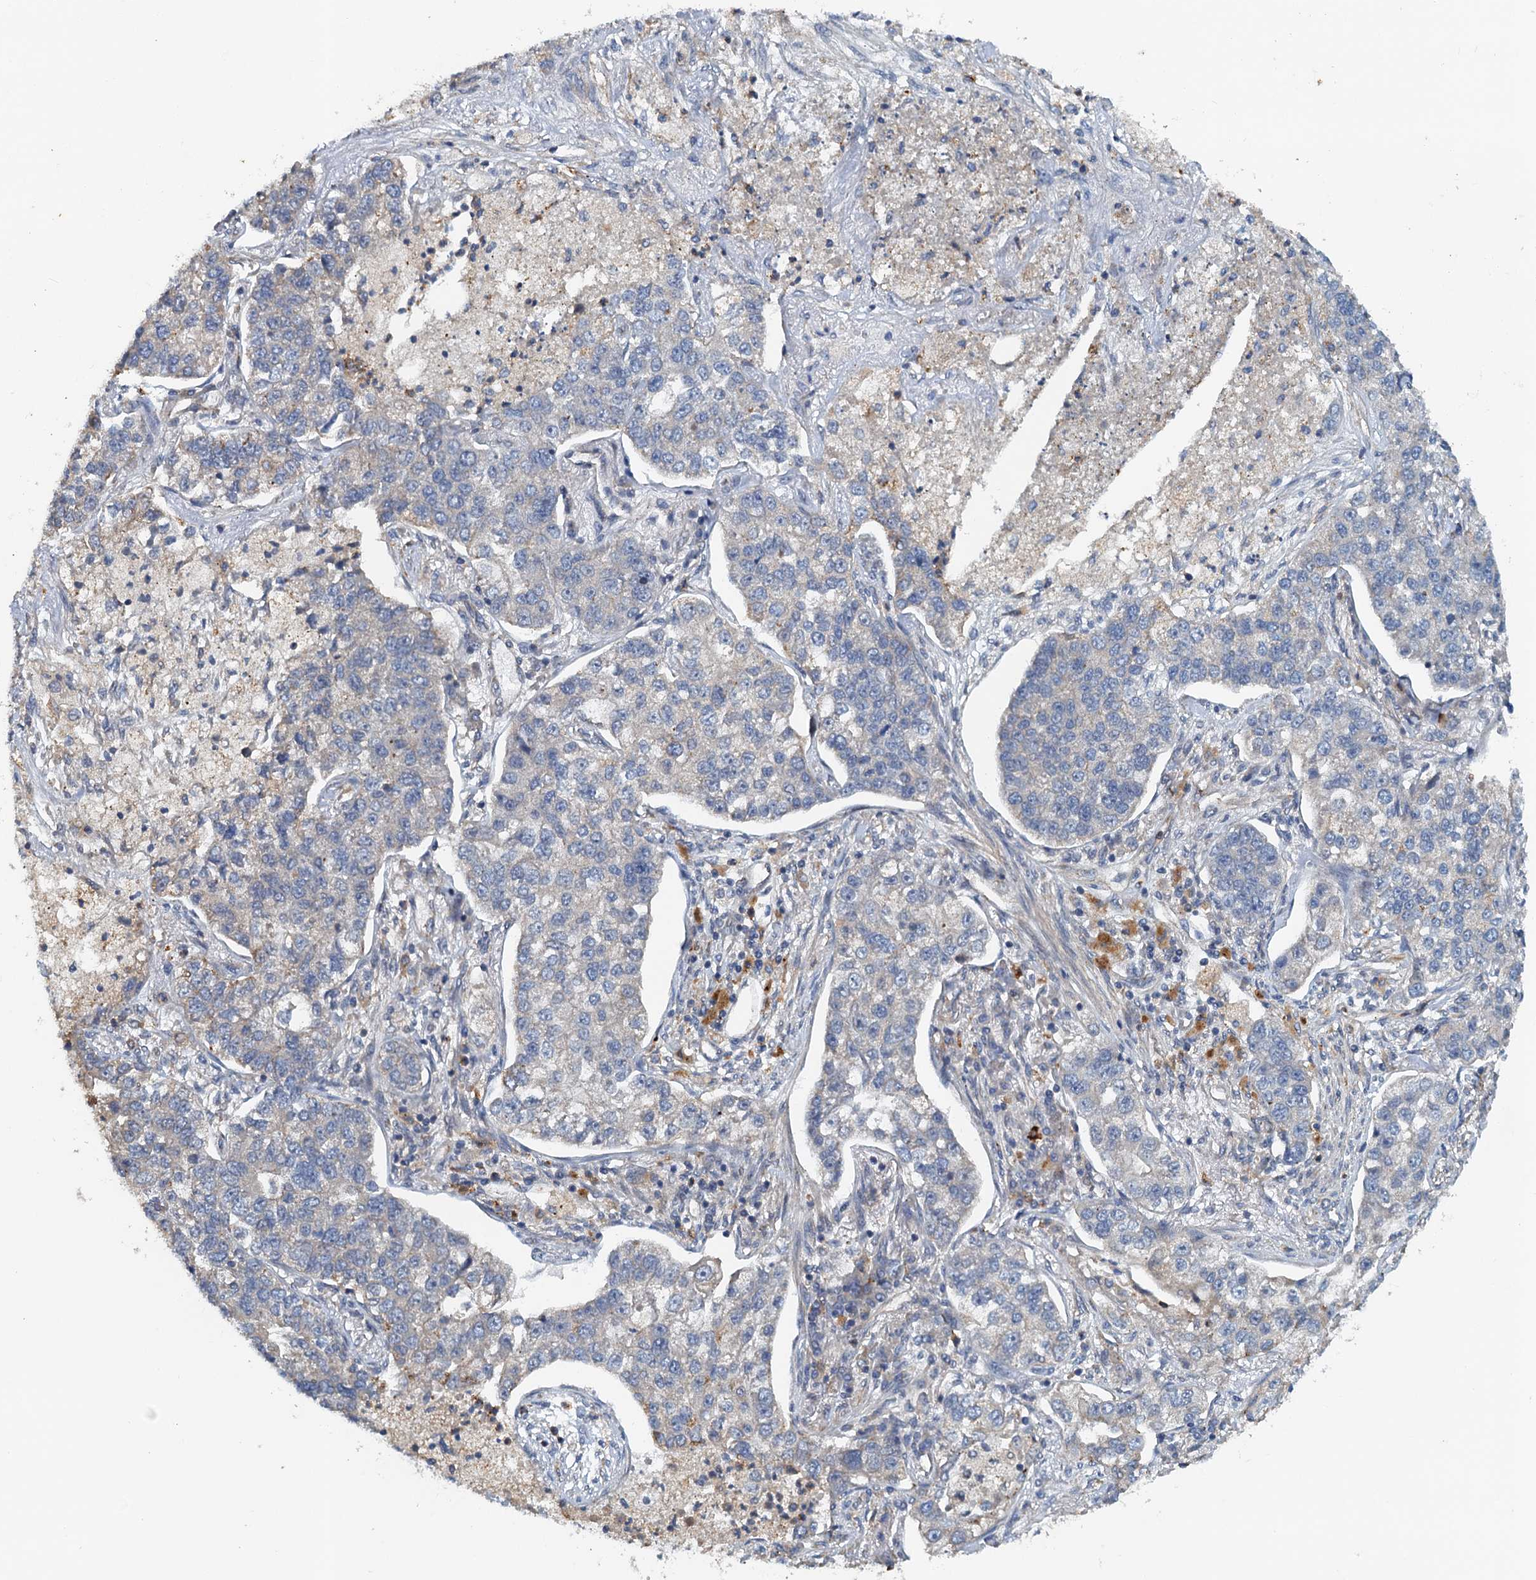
{"staining": {"intensity": "negative", "quantity": "none", "location": "none"}, "tissue": "lung cancer", "cell_type": "Tumor cells", "image_type": "cancer", "snomed": [{"axis": "morphology", "description": "Adenocarcinoma, NOS"}, {"axis": "topography", "description": "Lung"}], "caption": "Photomicrograph shows no protein expression in tumor cells of adenocarcinoma (lung) tissue.", "gene": "ZNF606", "patient": {"sex": "male", "age": 49}}